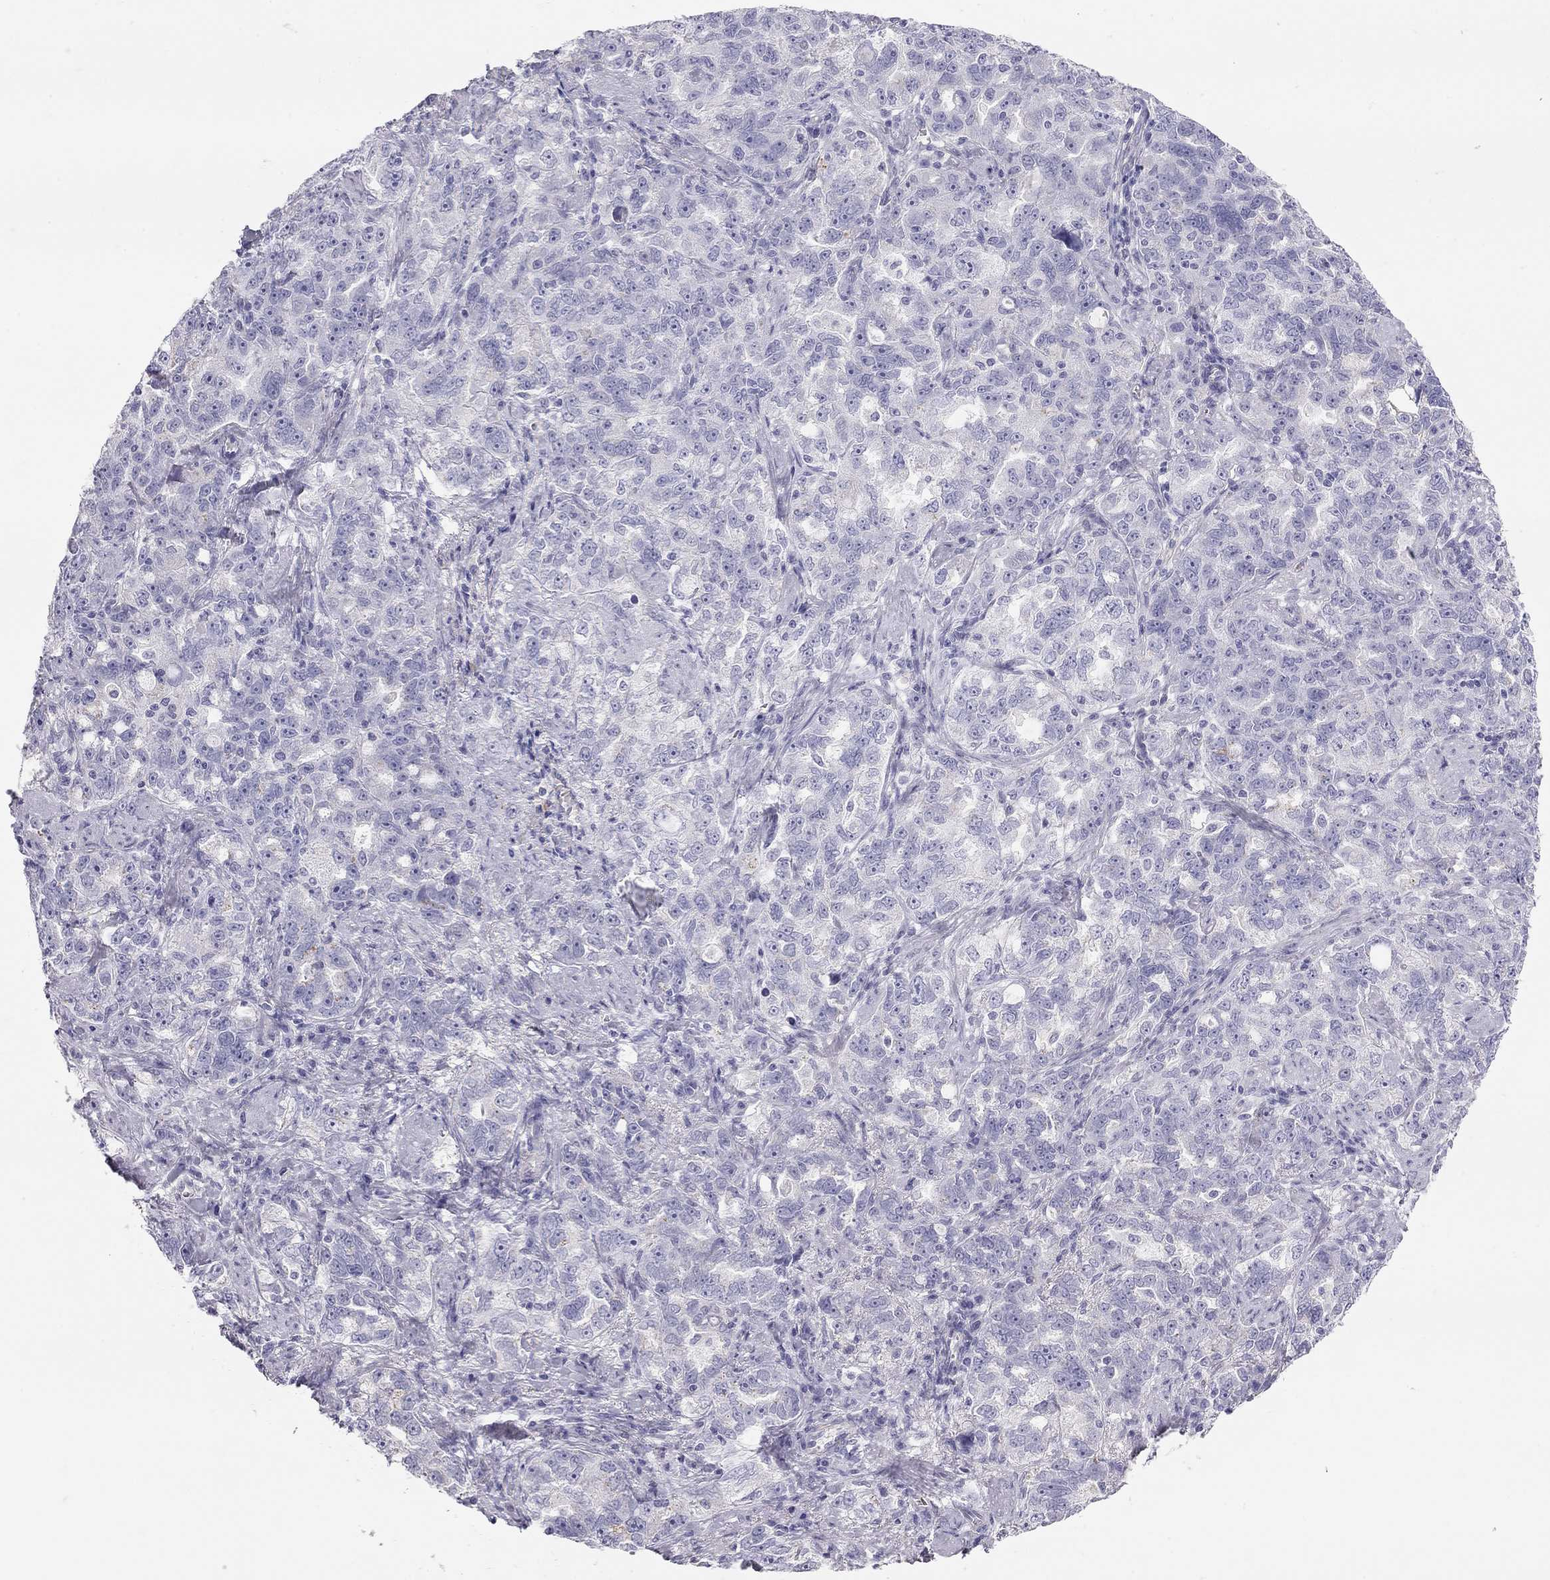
{"staining": {"intensity": "negative", "quantity": "none", "location": "none"}, "tissue": "ovarian cancer", "cell_type": "Tumor cells", "image_type": "cancer", "snomed": [{"axis": "morphology", "description": "Cystadenocarcinoma, serous, NOS"}, {"axis": "topography", "description": "Ovary"}], "caption": "Immunohistochemistry of human serous cystadenocarcinoma (ovarian) demonstrates no expression in tumor cells.", "gene": "TDRD6", "patient": {"sex": "female", "age": 51}}